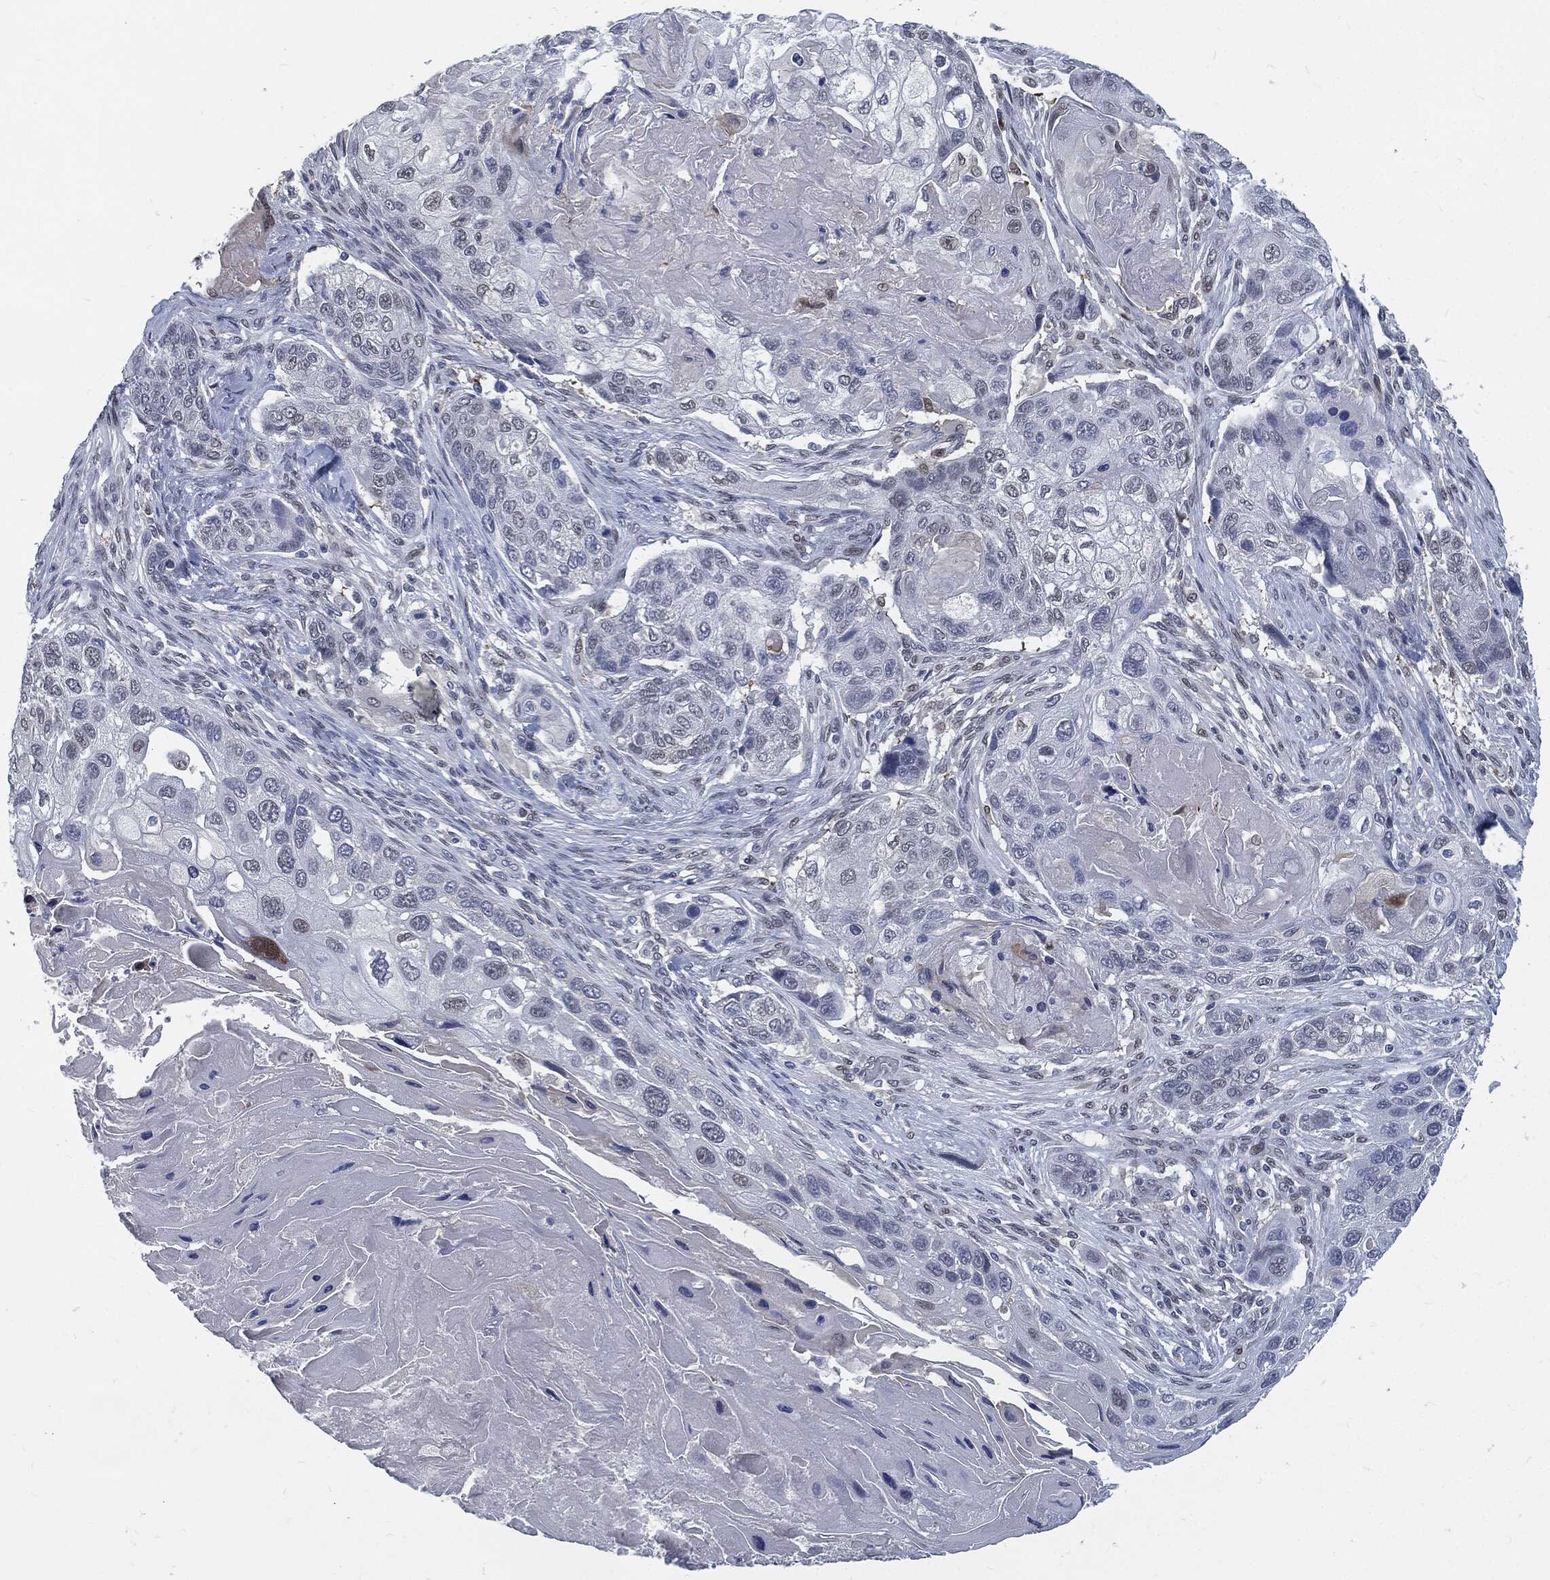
{"staining": {"intensity": "negative", "quantity": "none", "location": "none"}, "tissue": "lung cancer", "cell_type": "Tumor cells", "image_type": "cancer", "snomed": [{"axis": "morphology", "description": "Normal tissue, NOS"}, {"axis": "morphology", "description": "Squamous cell carcinoma, NOS"}, {"axis": "topography", "description": "Bronchus"}, {"axis": "topography", "description": "Lung"}], "caption": "Immunohistochemistry micrograph of neoplastic tissue: squamous cell carcinoma (lung) stained with DAB (3,3'-diaminobenzidine) exhibits no significant protein expression in tumor cells. Nuclei are stained in blue.", "gene": "PROM1", "patient": {"sex": "male", "age": 69}}